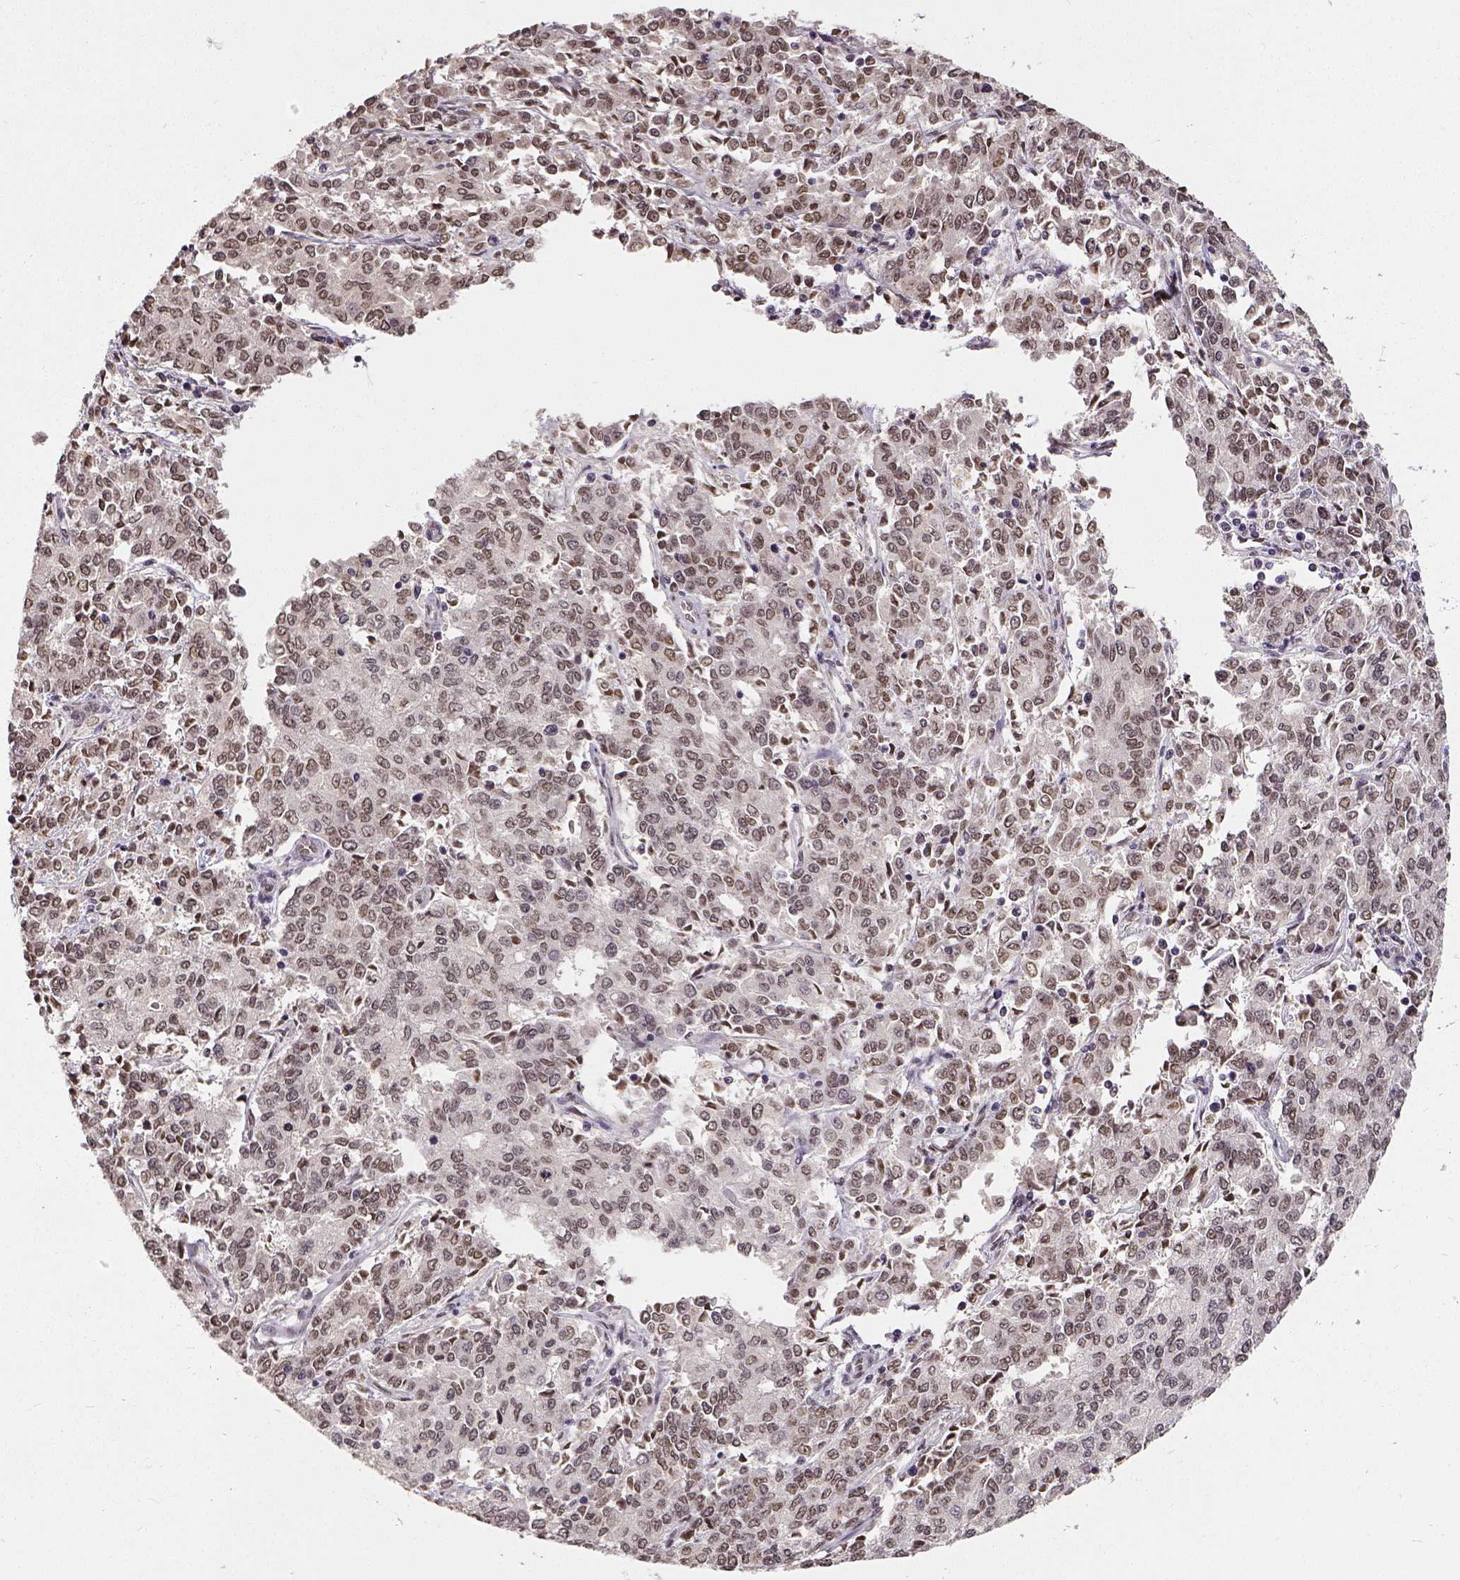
{"staining": {"intensity": "moderate", "quantity": "25%-75%", "location": "nuclear"}, "tissue": "endometrial cancer", "cell_type": "Tumor cells", "image_type": "cancer", "snomed": [{"axis": "morphology", "description": "Adenocarcinoma, NOS"}, {"axis": "topography", "description": "Endometrium"}], "caption": "Immunohistochemistry (IHC) histopathology image of endometrial adenocarcinoma stained for a protein (brown), which shows medium levels of moderate nuclear expression in approximately 25%-75% of tumor cells.", "gene": "ATRX", "patient": {"sex": "female", "age": 50}}